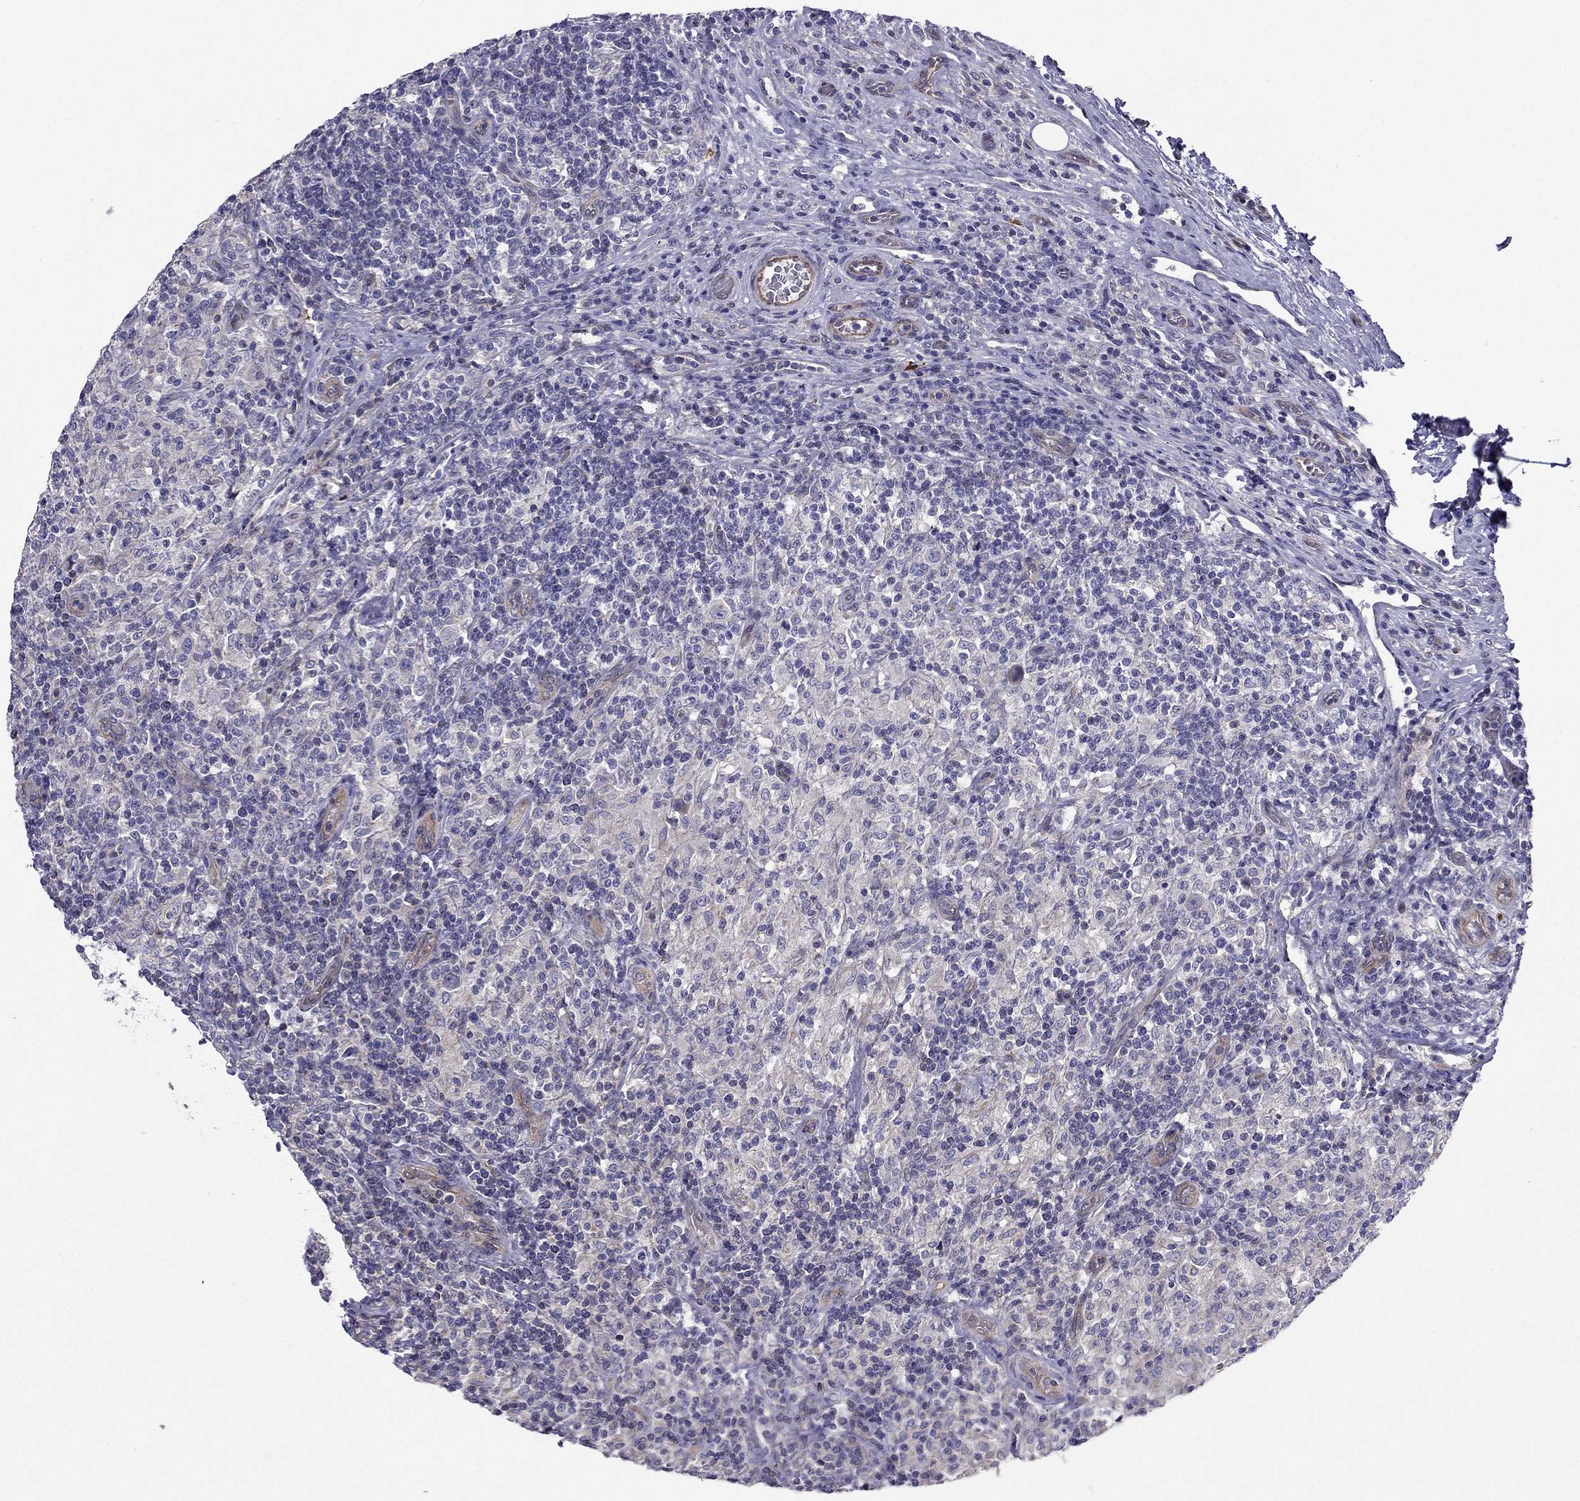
{"staining": {"intensity": "negative", "quantity": "none", "location": "none"}, "tissue": "lymphoma", "cell_type": "Tumor cells", "image_type": "cancer", "snomed": [{"axis": "morphology", "description": "Hodgkin's disease, NOS"}, {"axis": "topography", "description": "Lymph node"}], "caption": "A high-resolution photomicrograph shows immunohistochemistry (IHC) staining of Hodgkin's disease, which exhibits no significant positivity in tumor cells.", "gene": "ENOX1", "patient": {"sex": "male", "age": 70}}